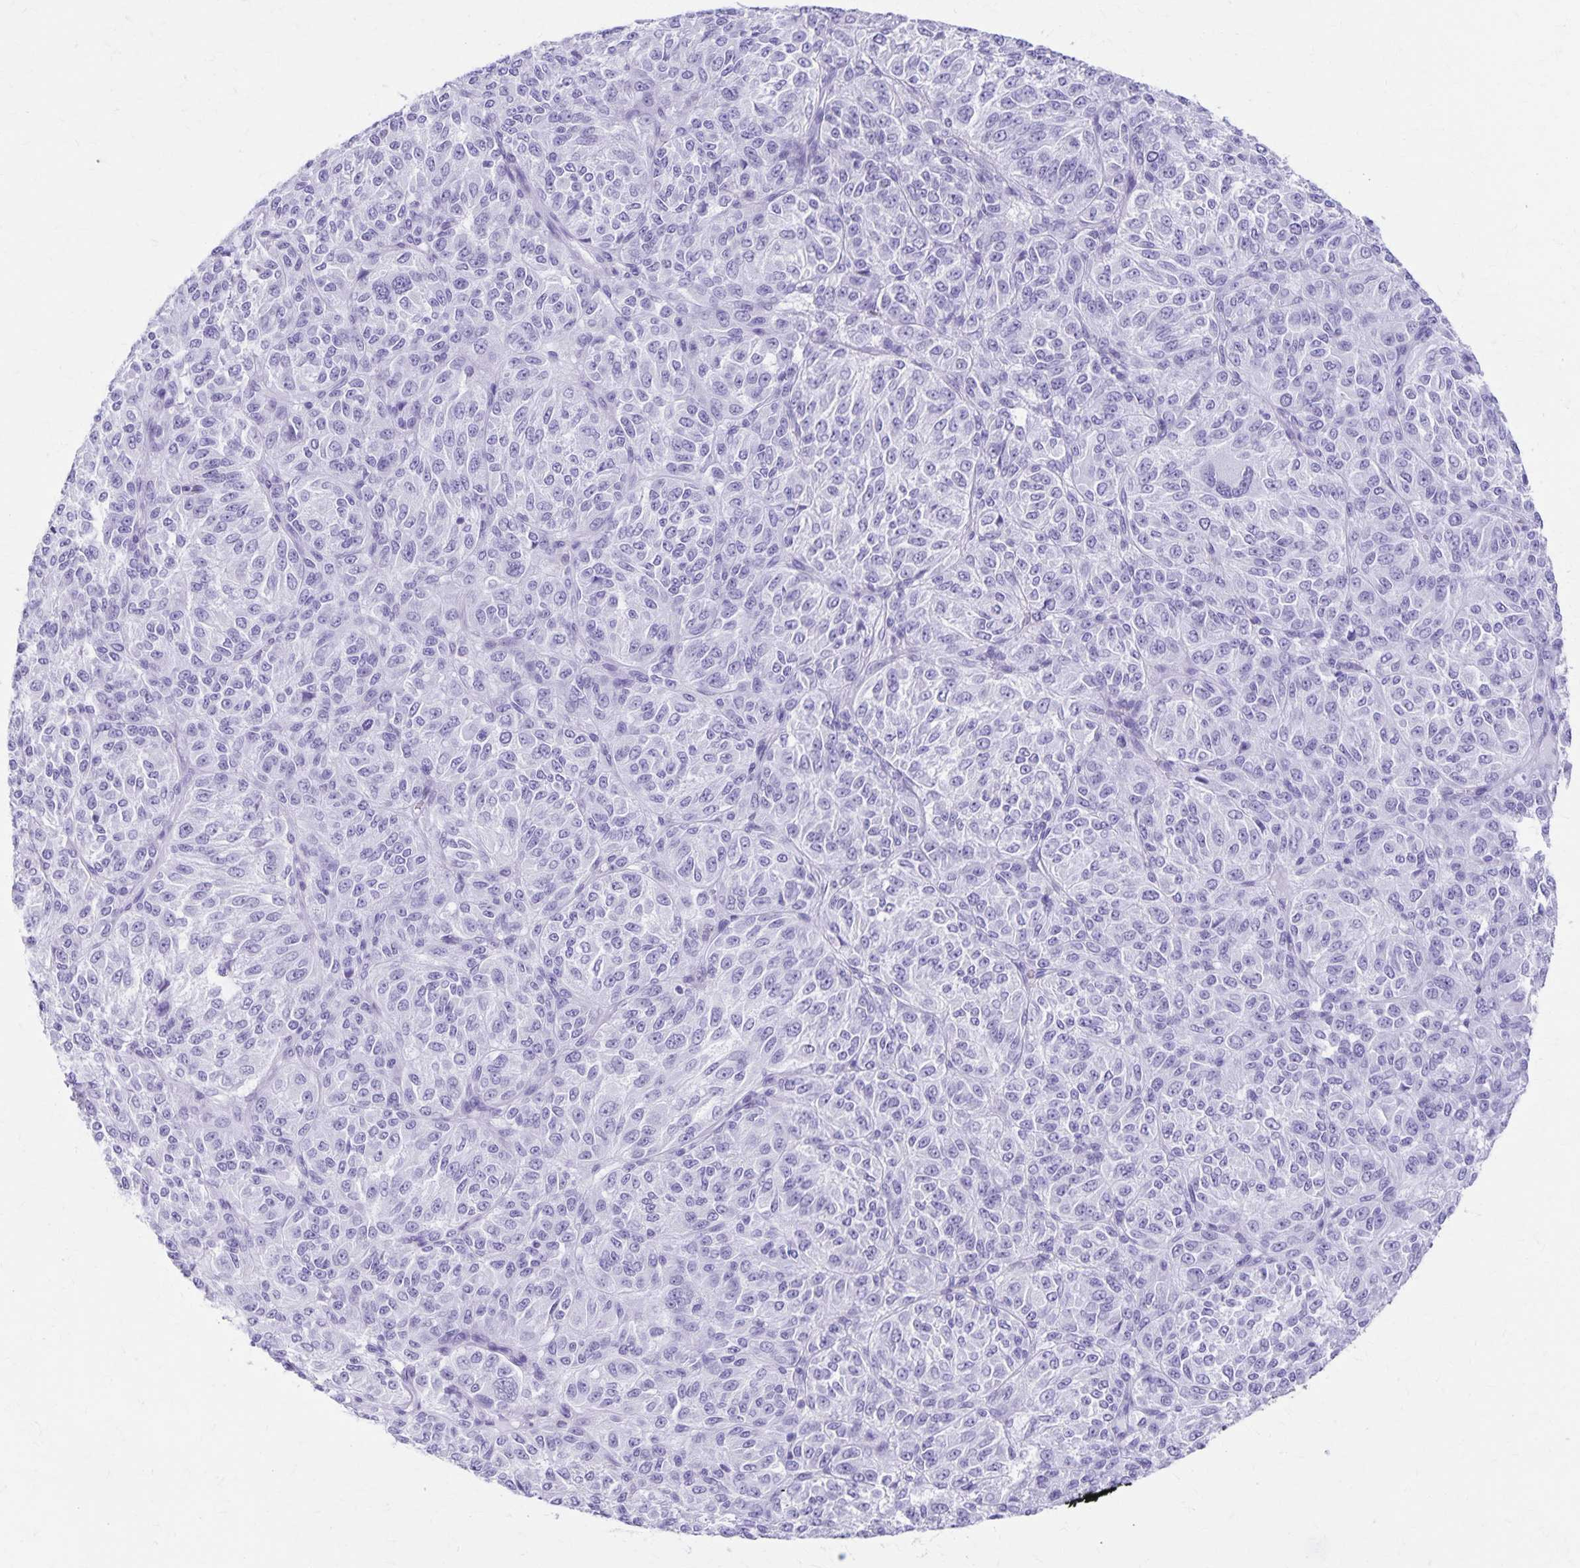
{"staining": {"intensity": "negative", "quantity": "none", "location": "none"}, "tissue": "melanoma", "cell_type": "Tumor cells", "image_type": "cancer", "snomed": [{"axis": "morphology", "description": "Malignant melanoma, Metastatic site"}, {"axis": "topography", "description": "Brain"}], "caption": "The image exhibits no staining of tumor cells in malignant melanoma (metastatic site). (DAB (3,3'-diaminobenzidine) immunohistochemistry visualized using brightfield microscopy, high magnification).", "gene": "DEFA5", "patient": {"sex": "female", "age": 56}}